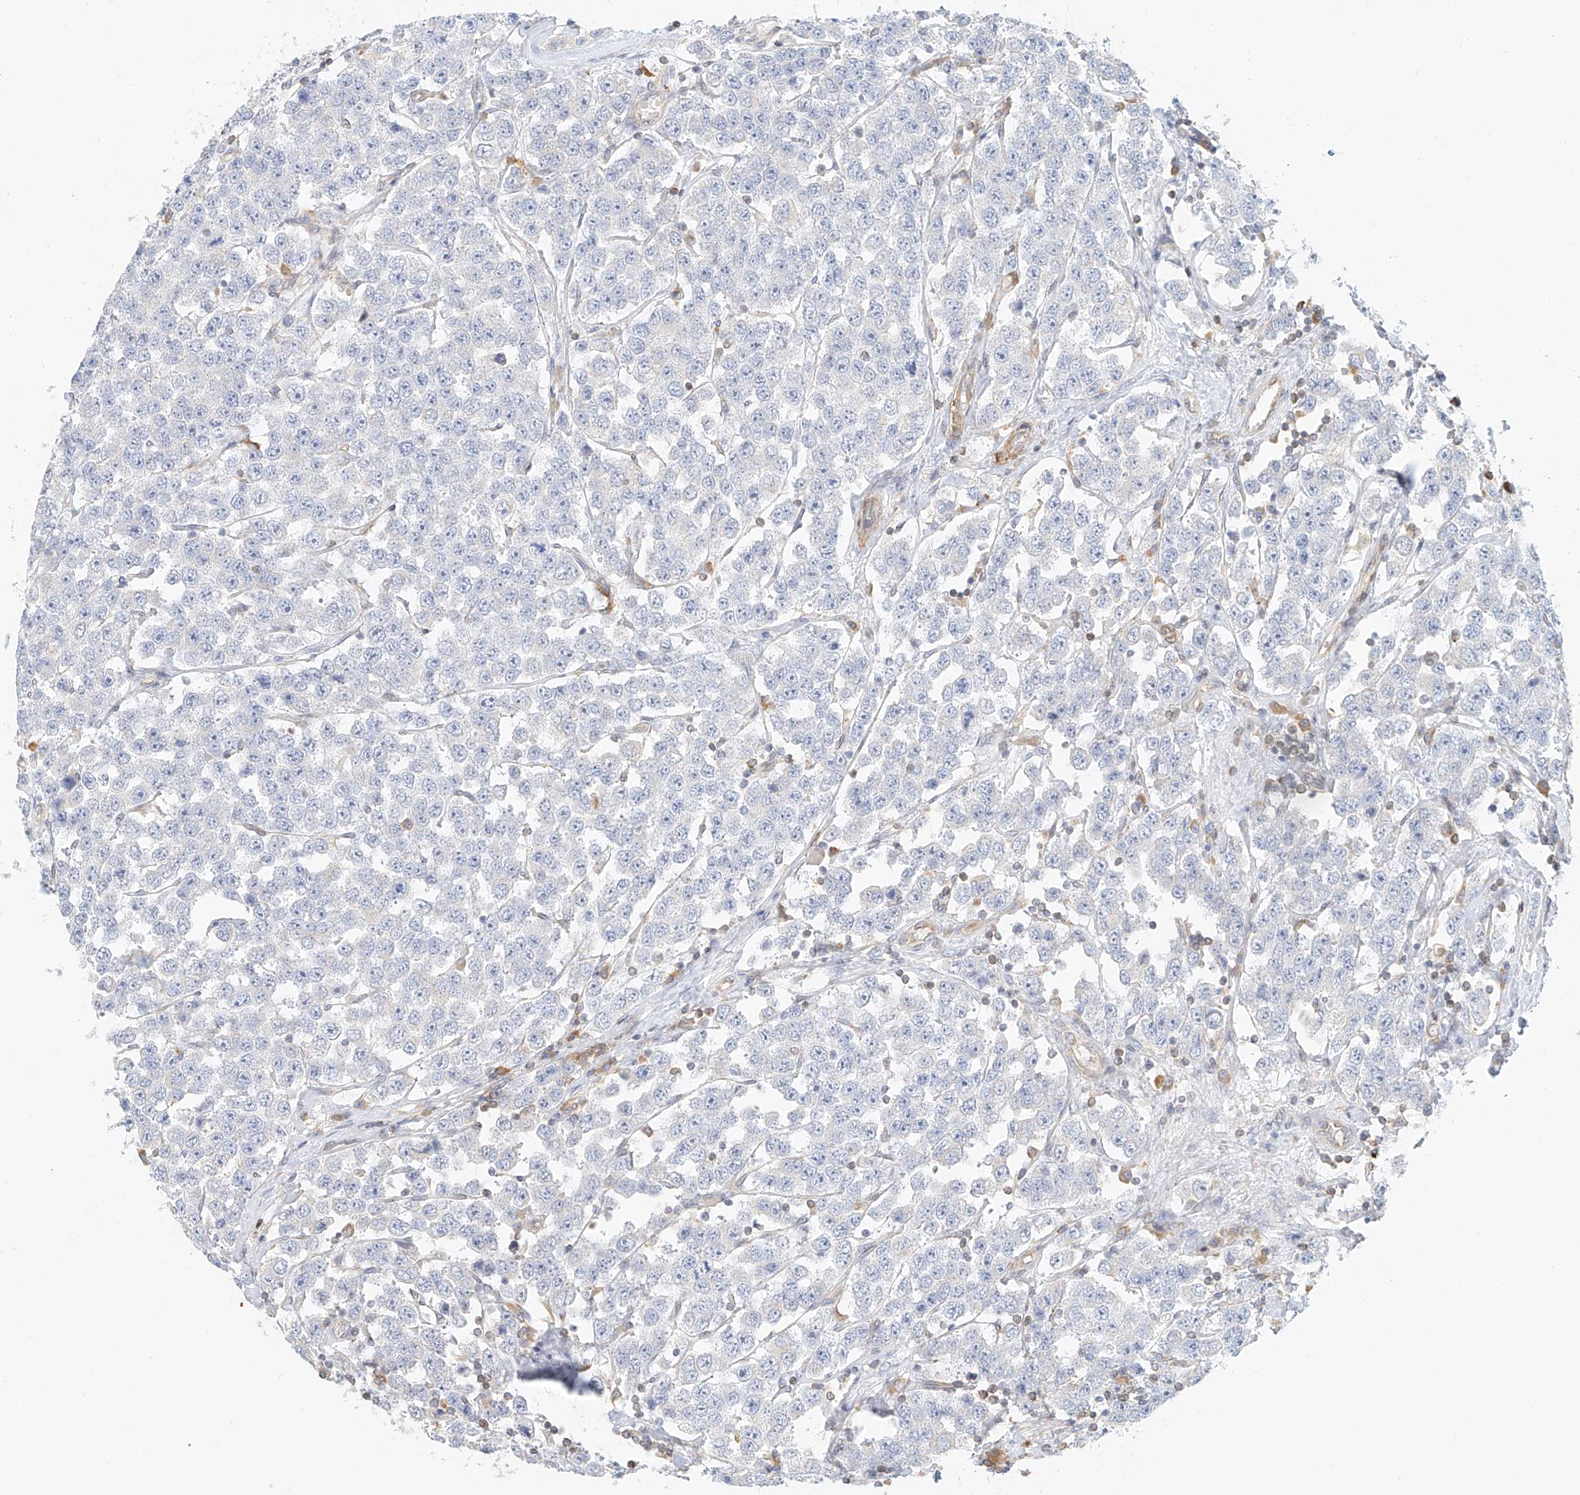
{"staining": {"intensity": "negative", "quantity": "none", "location": "none"}, "tissue": "testis cancer", "cell_type": "Tumor cells", "image_type": "cancer", "snomed": [{"axis": "morphology", "description": "Seminoma, NOS"}, {"axis": "topography", "description": "Testis"}], "caption": "Testis cancer (seminoma) was stained to show a protein in brown. There is no significant positivity in tumor cells.", "gene": "DHRS7", "patient": {"sex": "male", "age": 28}}